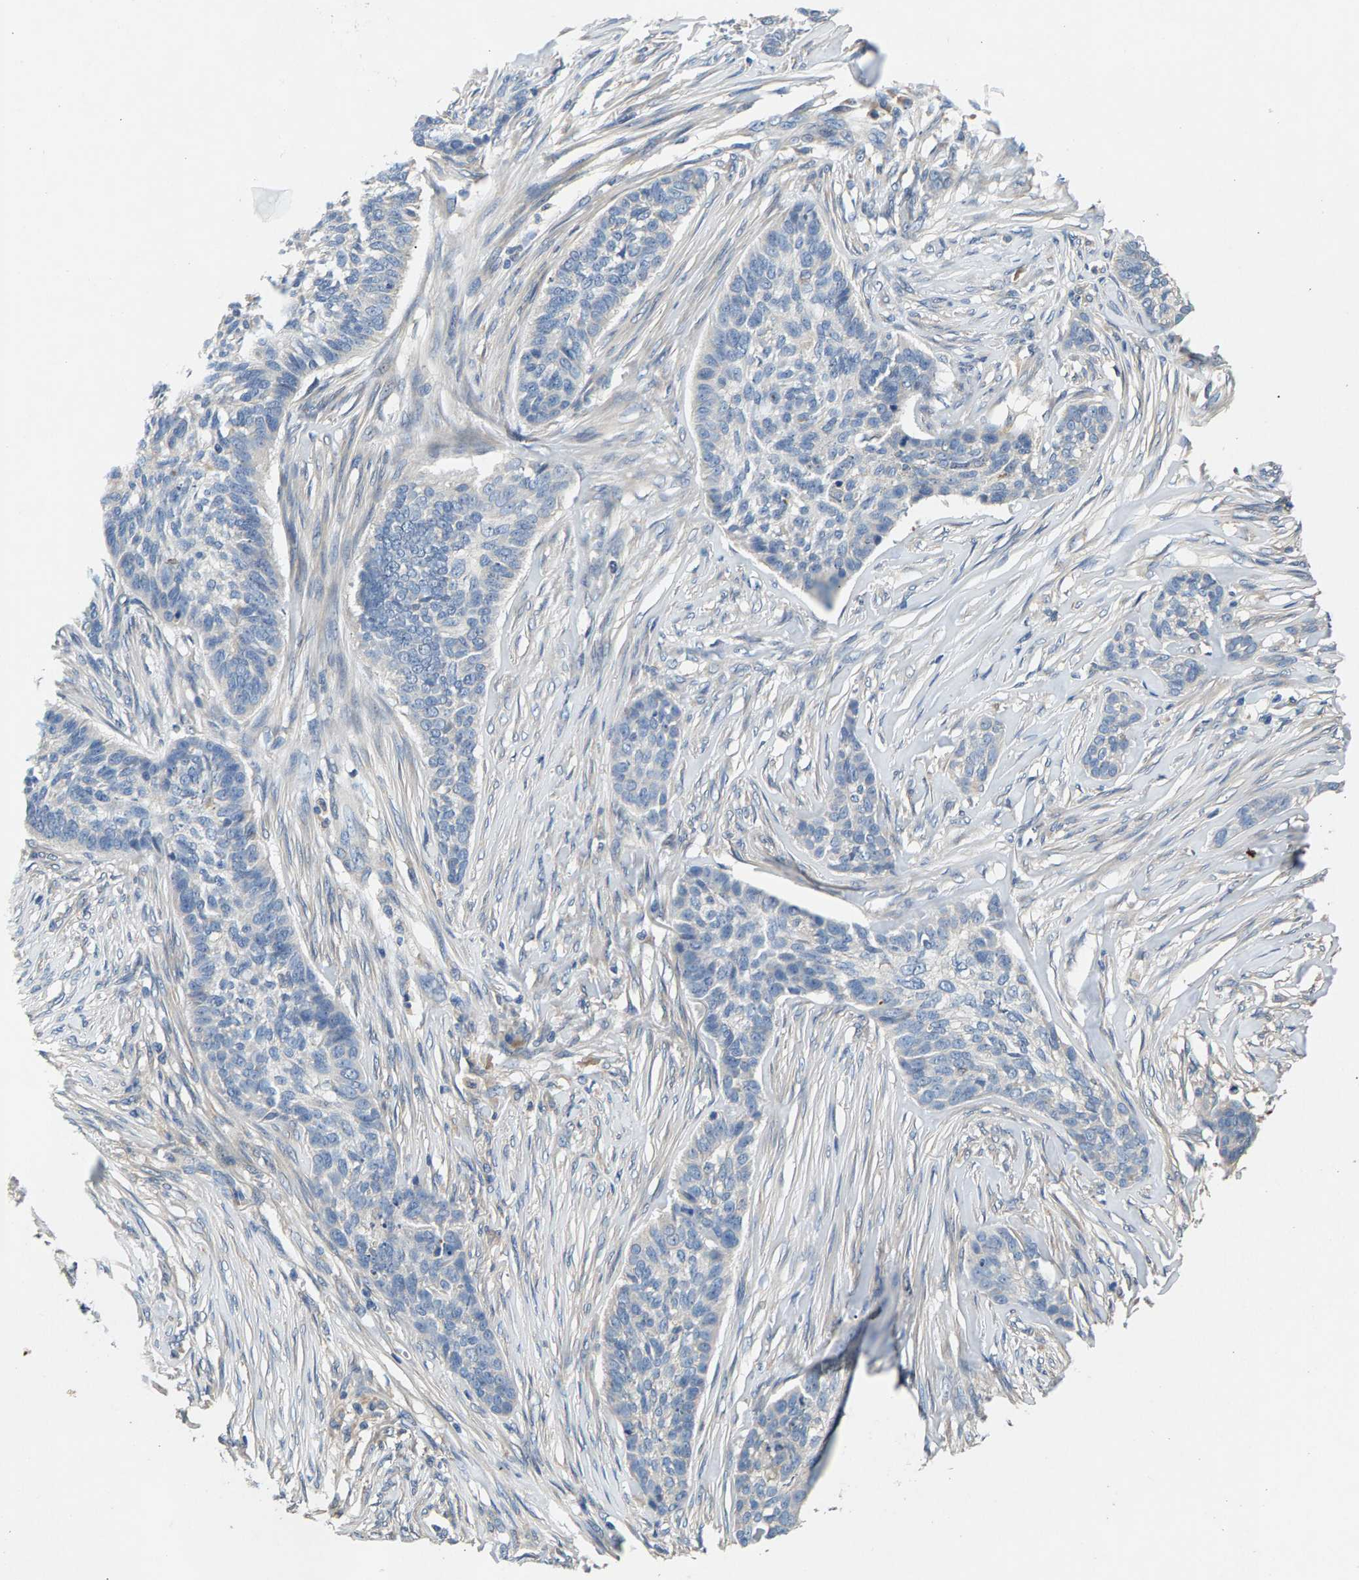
{"staining": {"intensity": "negative", "quantity": "none", "location": "none"}, "tissue": "skin cancer", "cell_type": "Tumor cells", "image_type": "cancer", "snomed": [{"axis": "morphology", "description": "Basal cell carcinoma"}, {"axis": "topography", "description": "Skin"}], "caption": "High magnification brightfield microscopy of basal cell carcinoma (skin) stained with DAB (brown) and counterstained with hematoxylin (blue): tumor cells show no significant staining.", "gene": "NT5C", "patient": {"sex": "male", "age": 85}}